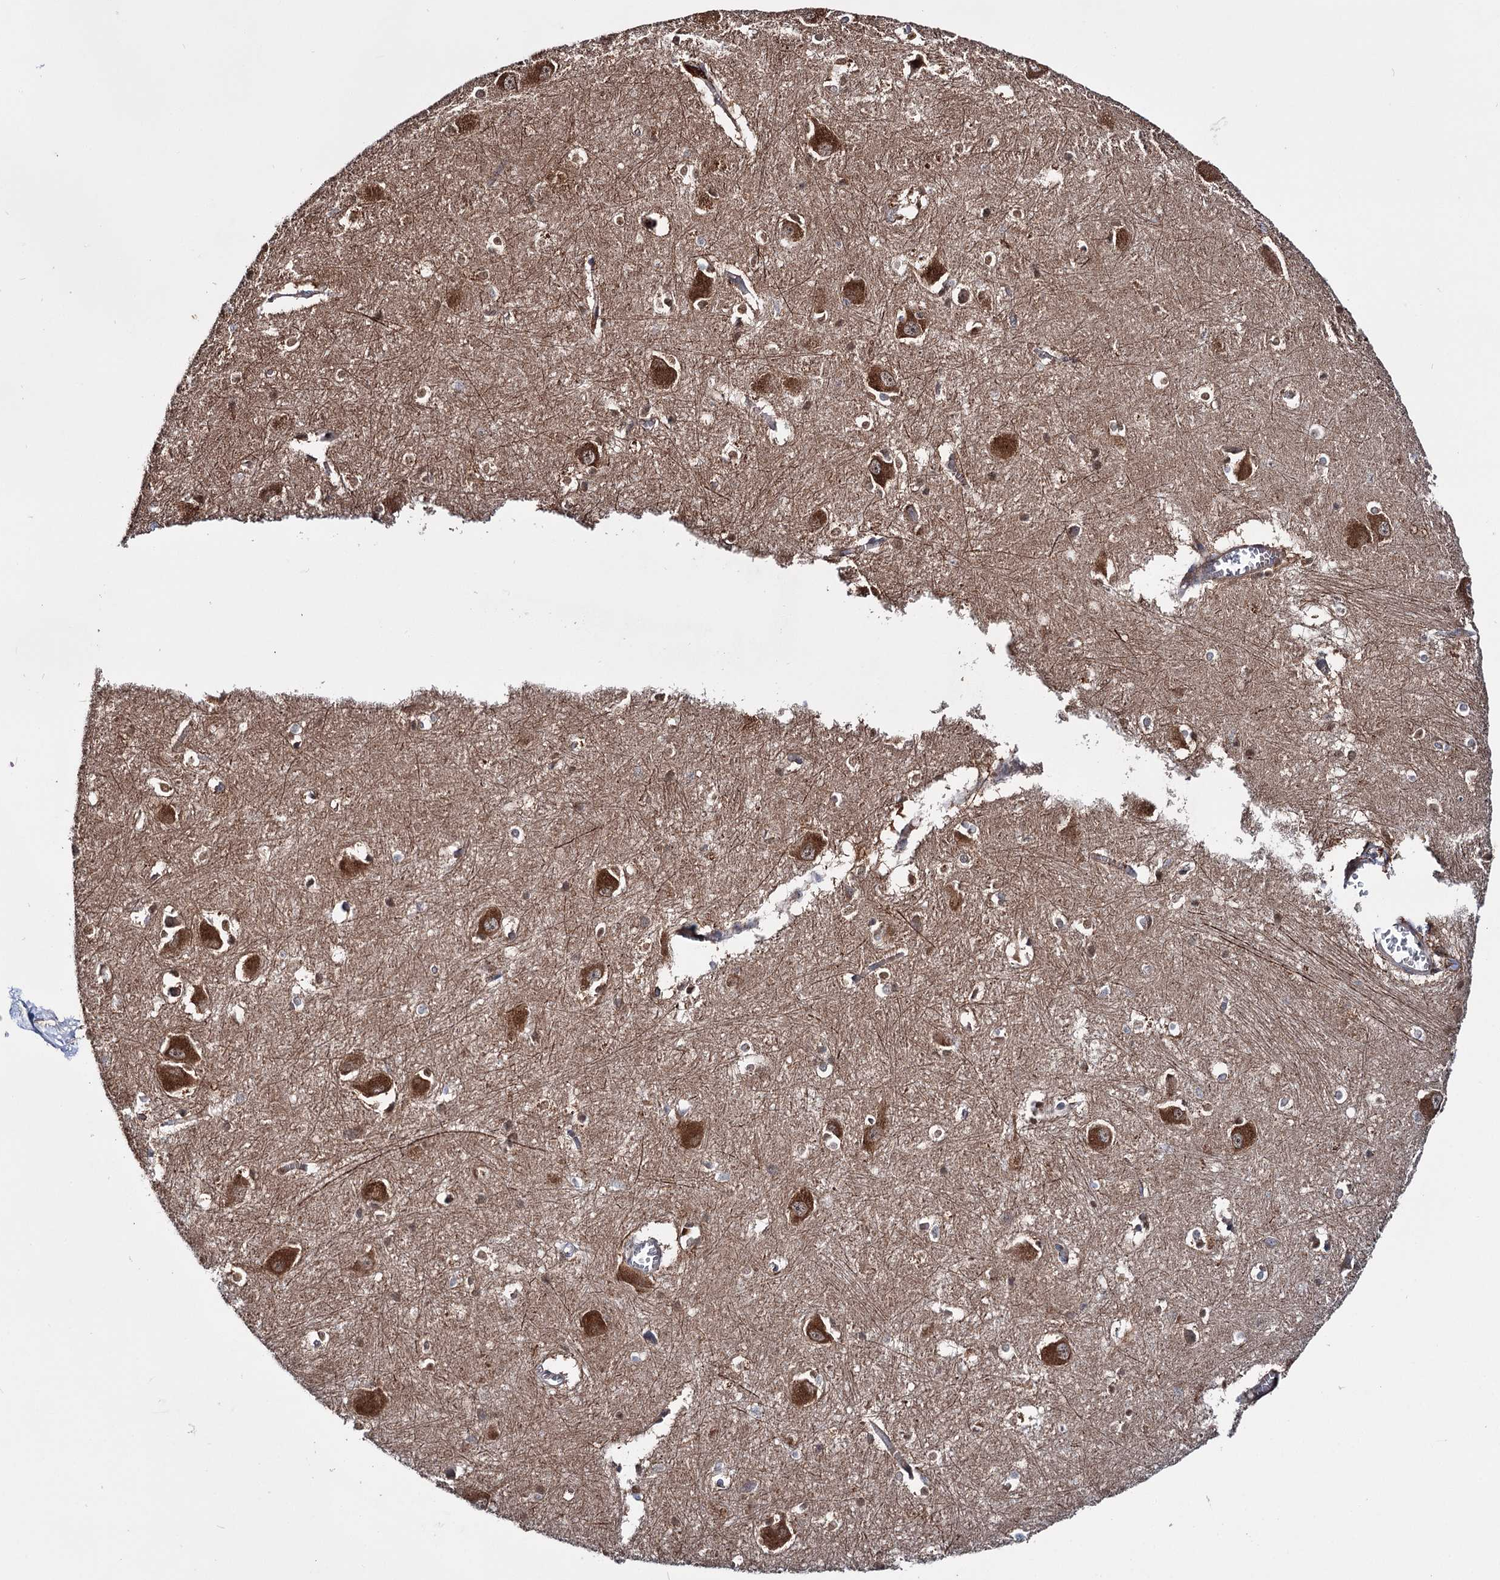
{"staining": {"intensity": "moderate", "quantity": "<25%", "location": "nuclear"}, "tissue": "caudate", "cell_type": "Glial cells", "image_type": "normal", "snomed": [{"axis": "morphology", "description": "Normal tissue, NOS"}, {"axis": "topography", "description": "Lateral ventricle wall"}], "caption": "Protein analysis of normal caudate reveals moderate nuclear expression in approximately <25% of glial cells.", "gene": "PTPN3", "patient": {"sex": "male", "age": 37}}